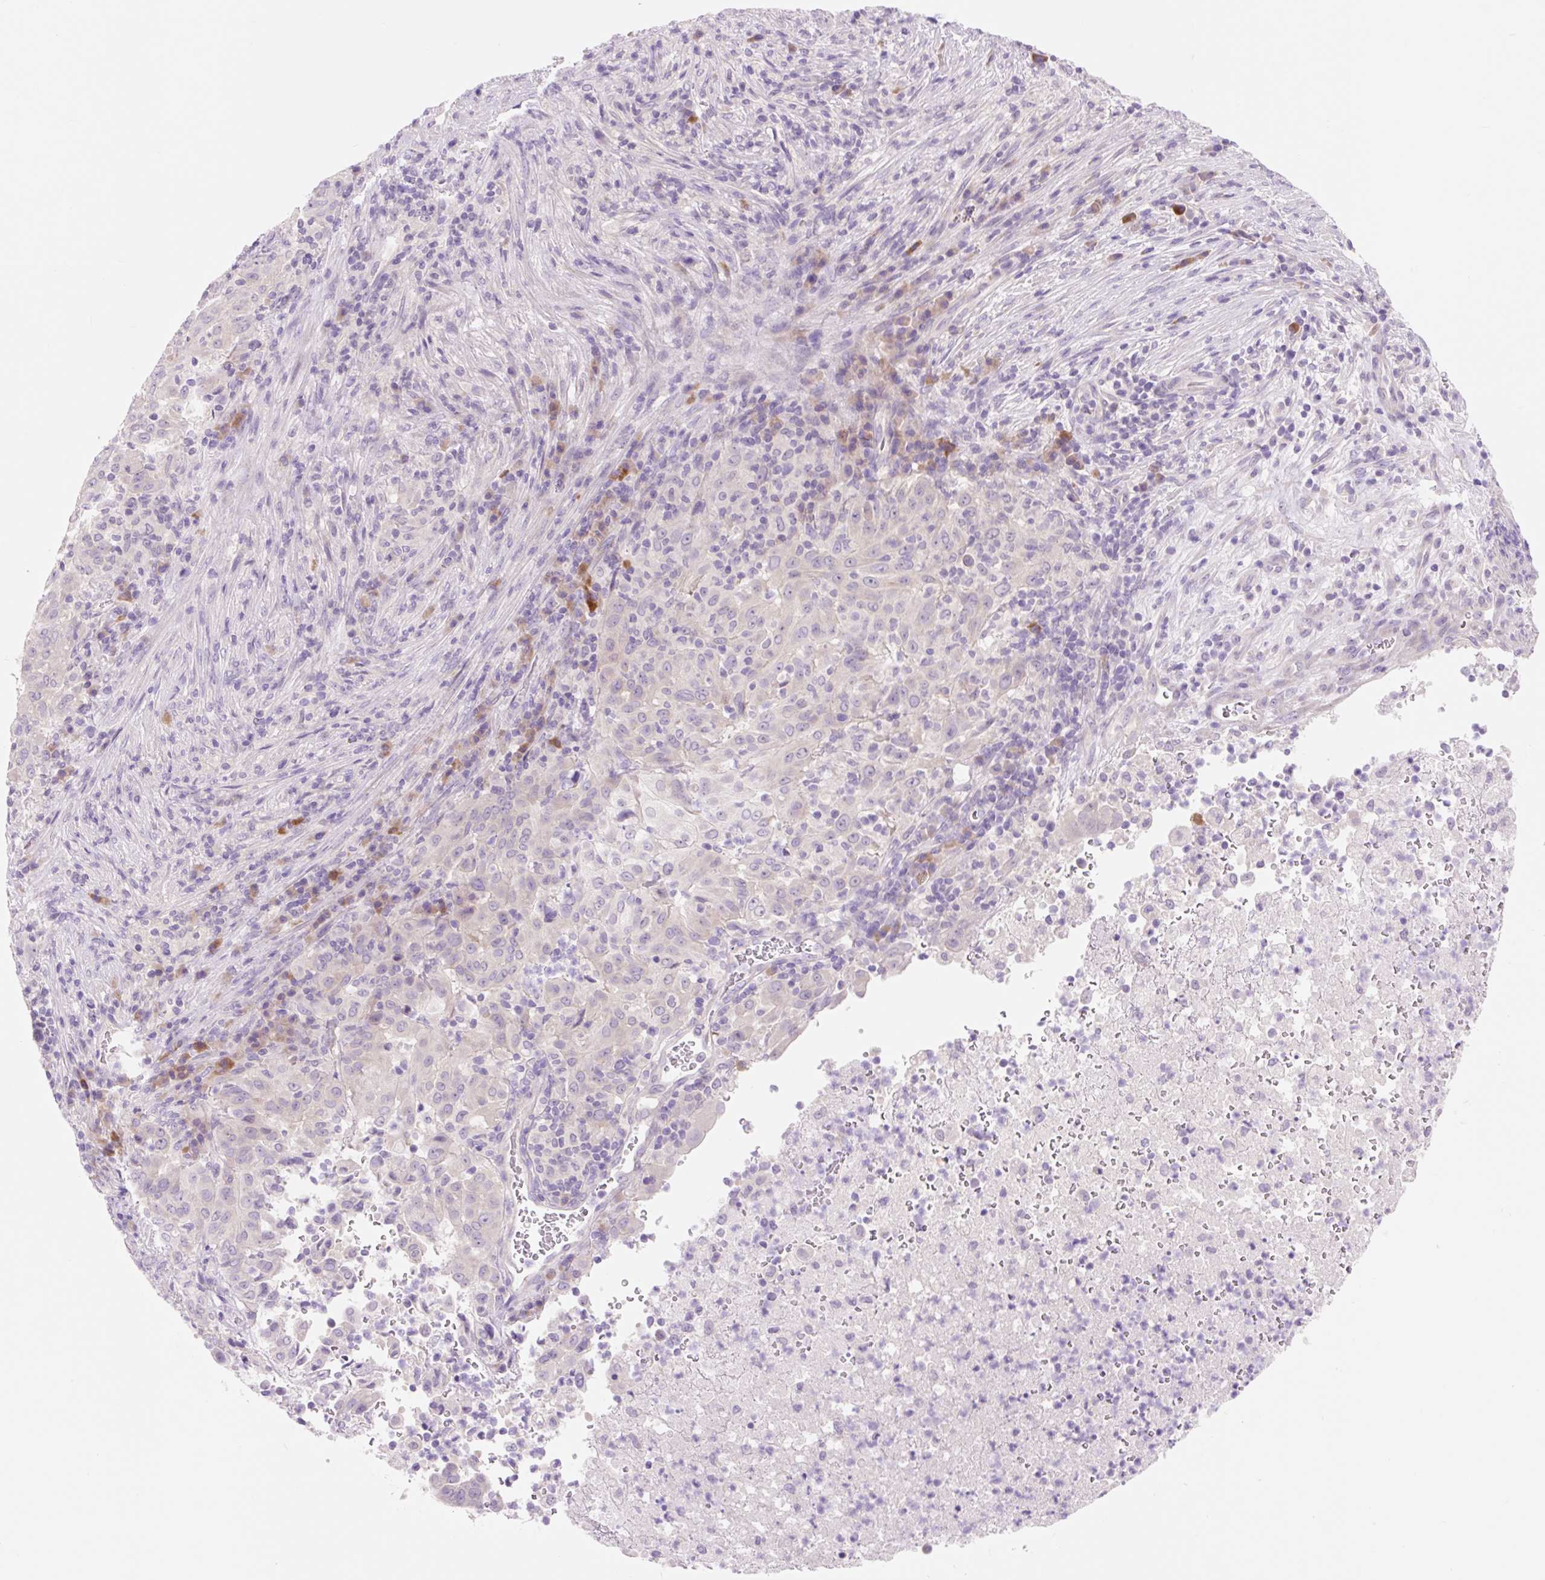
{"staining": {"intensity": "negative", "quantity": "none", "location": "none"}, "tissue": "pancreatic cancer", "cell_type": "Tumor cells", "image_type": "cancer", "snomed": [{"axis": "morphology", "description": "Adenocarcinoma, NOS"}, {"axis": "topography", "description": "Pancreas"}], "caption": "Tumor cells are negative for brown protein staining in pancreatic cancer. (IHC, brightfield microscopy, high magnification).", "gene": "CELF6", "patient": {"sex": "male", "age": 63}}